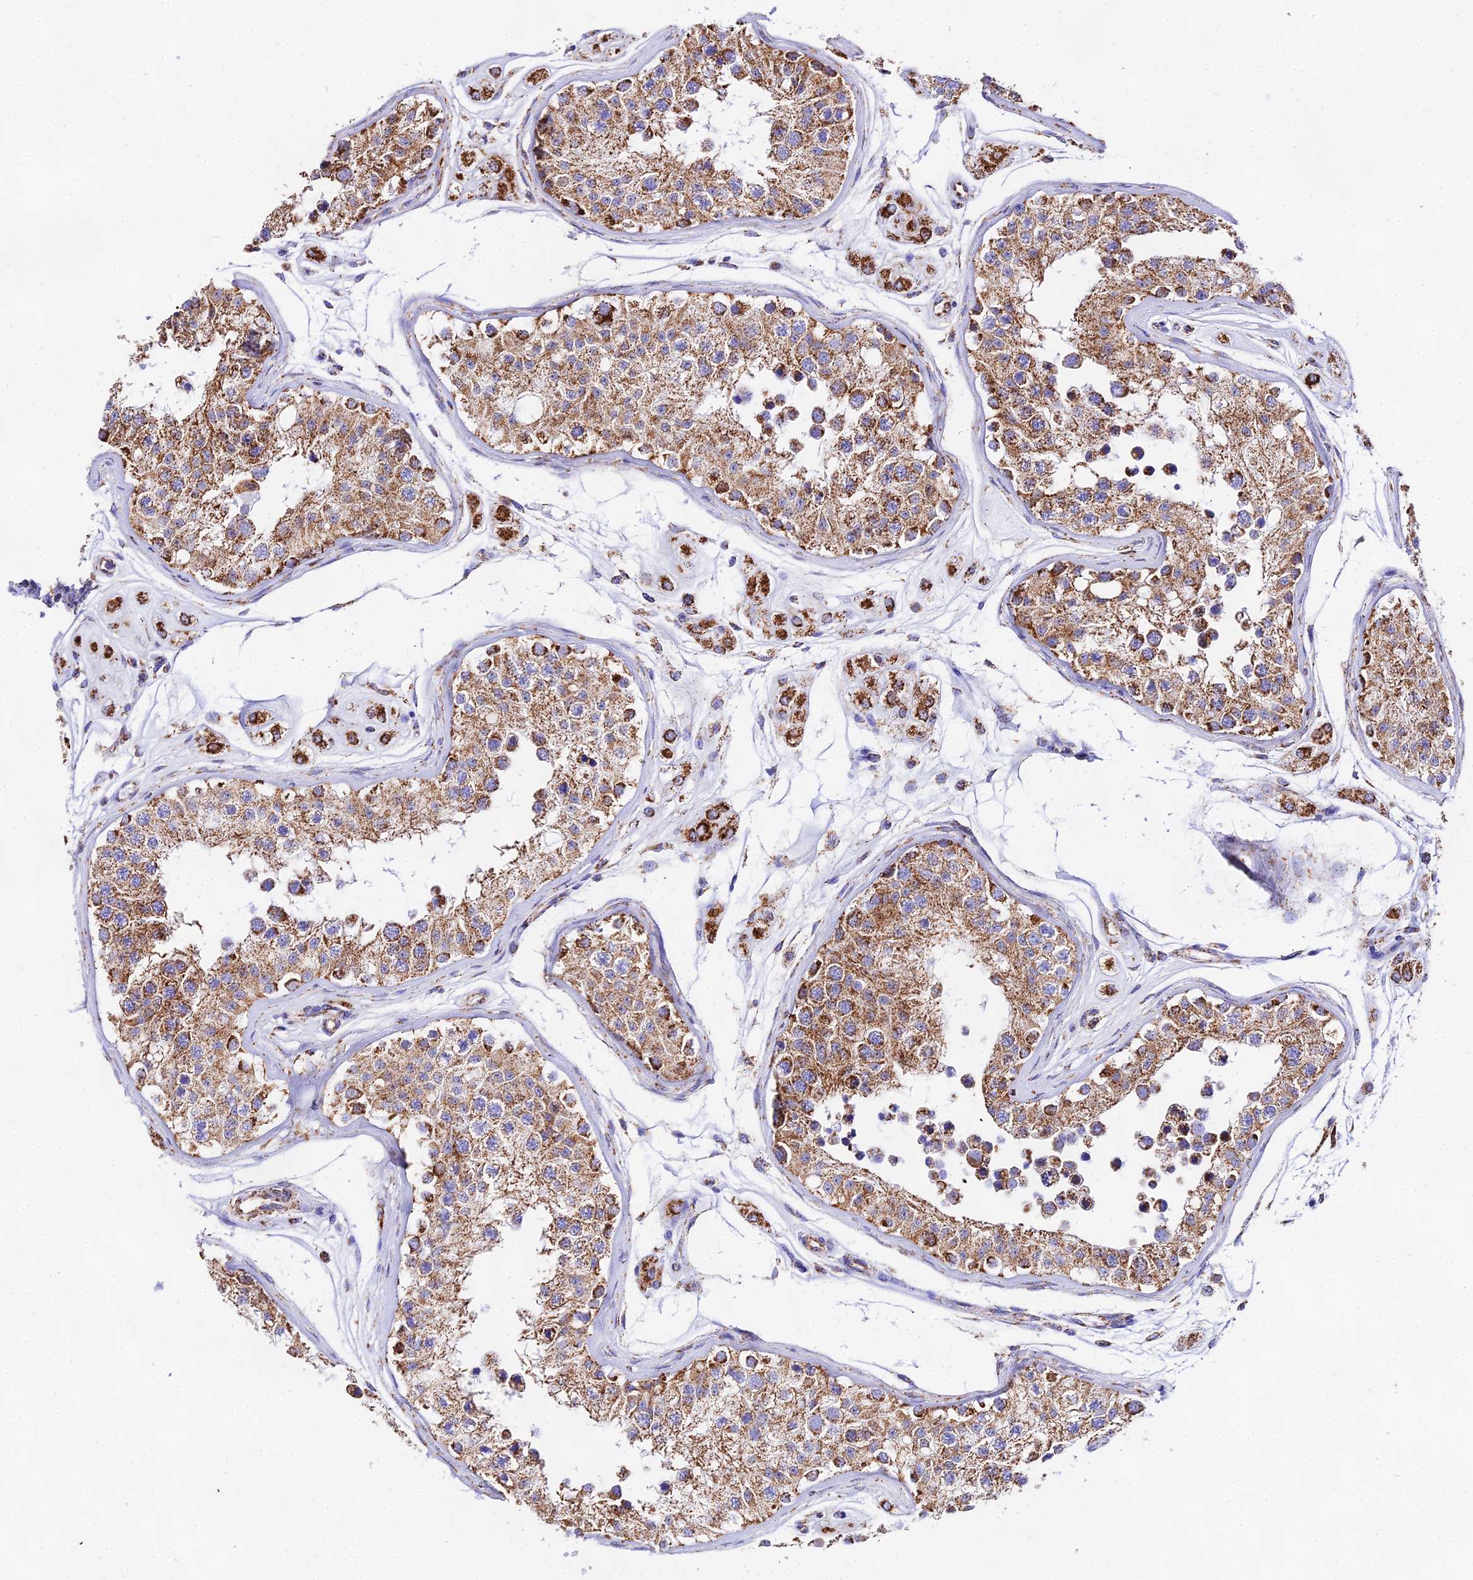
{"staining": {"intensity": "moderate", "quantity": ">75%", "location": "cytoplasmic/membranous"}, "tissue": "testis", "cell_type": "Cells in seminiferous ducts", "image_type": "normal", "snomed": [{"axis": "morphology", "description": "Normal tissue, NOS"}, {"axis": "morphology", "description": "Adenocarcinoma, metastatic, NOS"}, {"axis": "topography", "description": "Testis"}], "caption": "The histopathology image shows immunohistochemical staining of benign testis. There is moderate cytoplasmic/membranous staining is seen in approximately >75% of cells in seminiferous ducts.", "gene": "ATP5PD", "patient": {"sex": "male", "age": 26}}